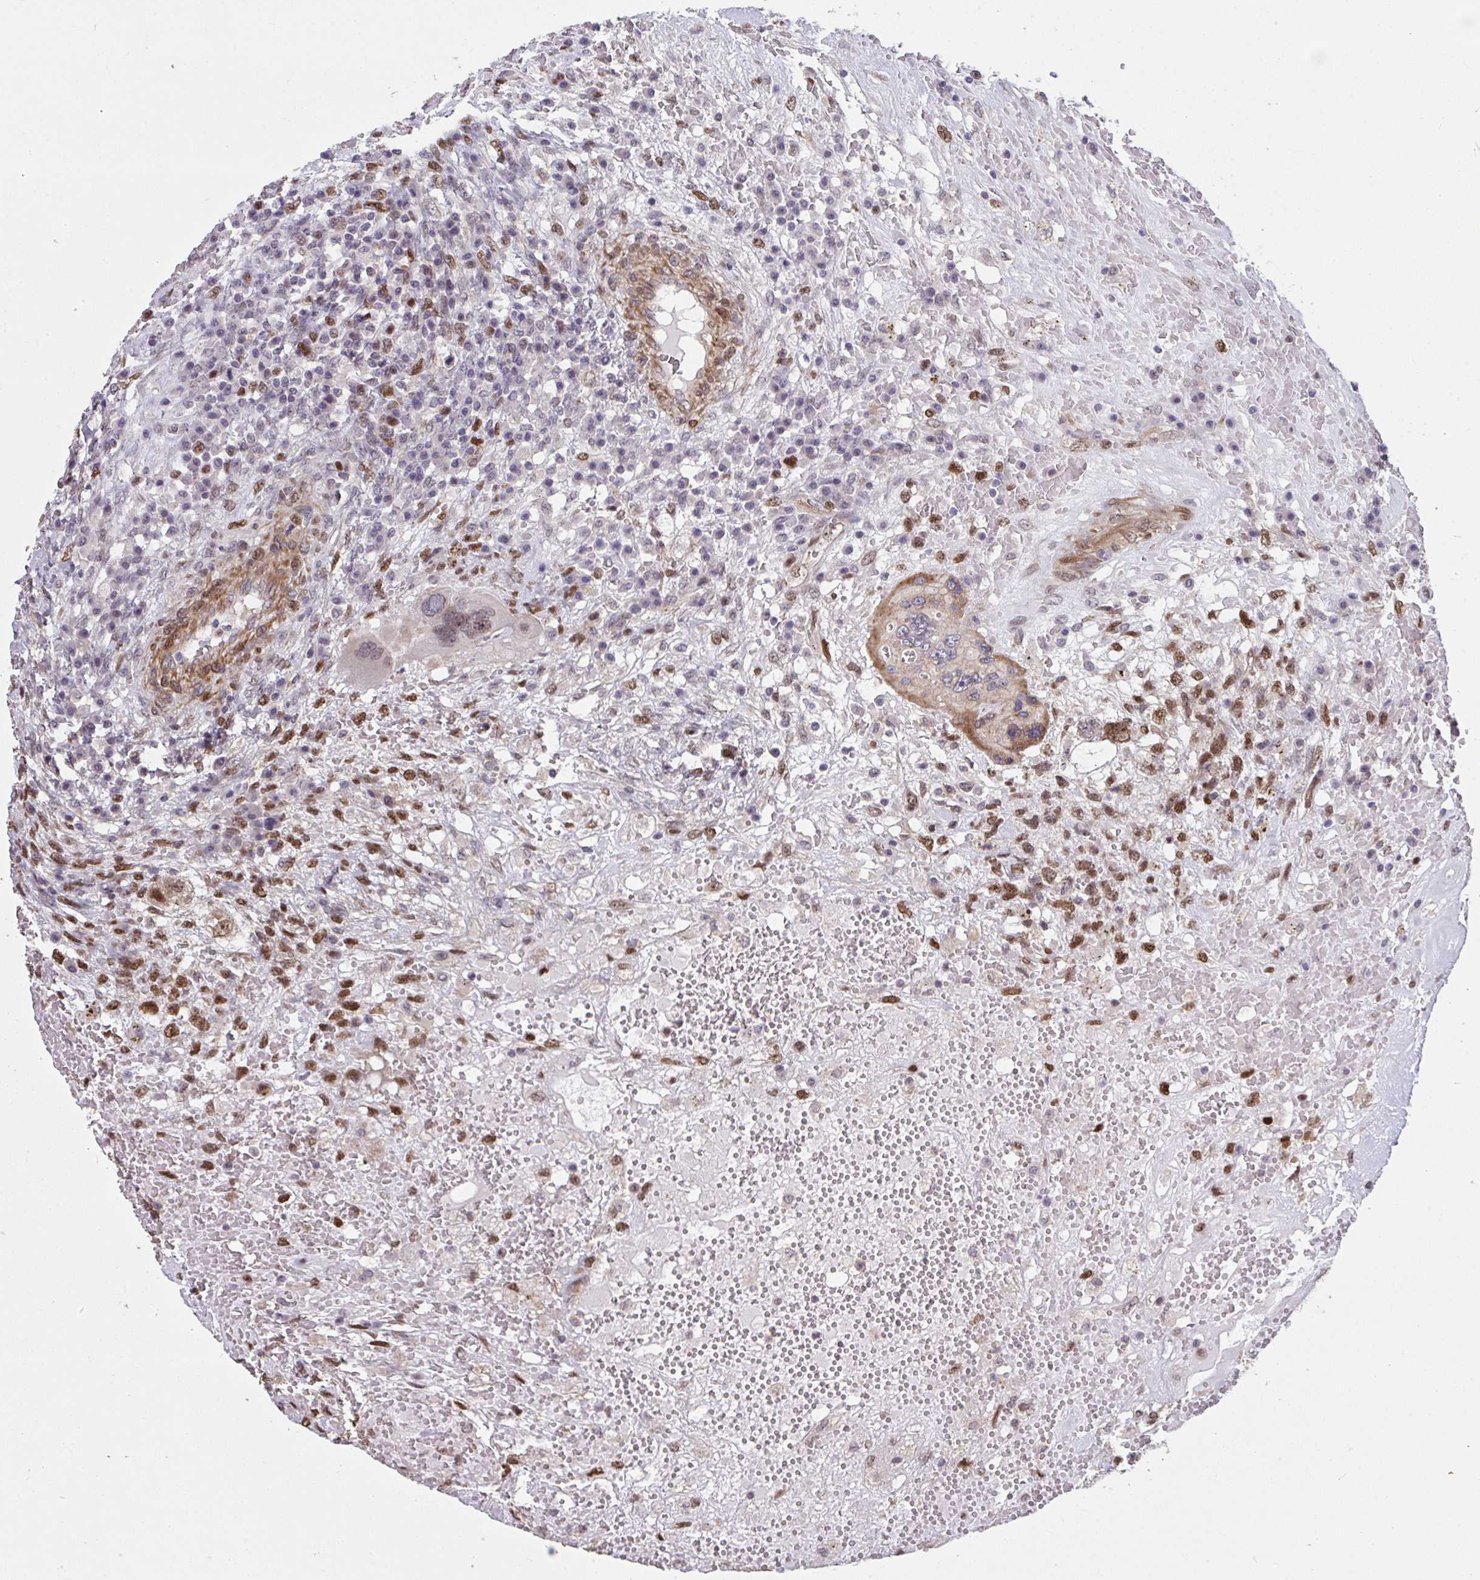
{"staining": {"intensity": "moderate", "quantity": ">75%", "location": "nuclear"}, "tissue": "testis cancer", "cell_type": "Tumor cells", "image_type": "cancer", "snomed": [{"axis": "morphology", "description": "Carcinoma, Embryonal, NOS"}, {"axis": "topography", "description": "Testis"}], "caption": "Moderate nuclear protein positivity is seen in about >75% of tumor cells in testis embryonal carcinoma.", "gene": "IPO5", "patient": {"sex": "male", "age": 26}}